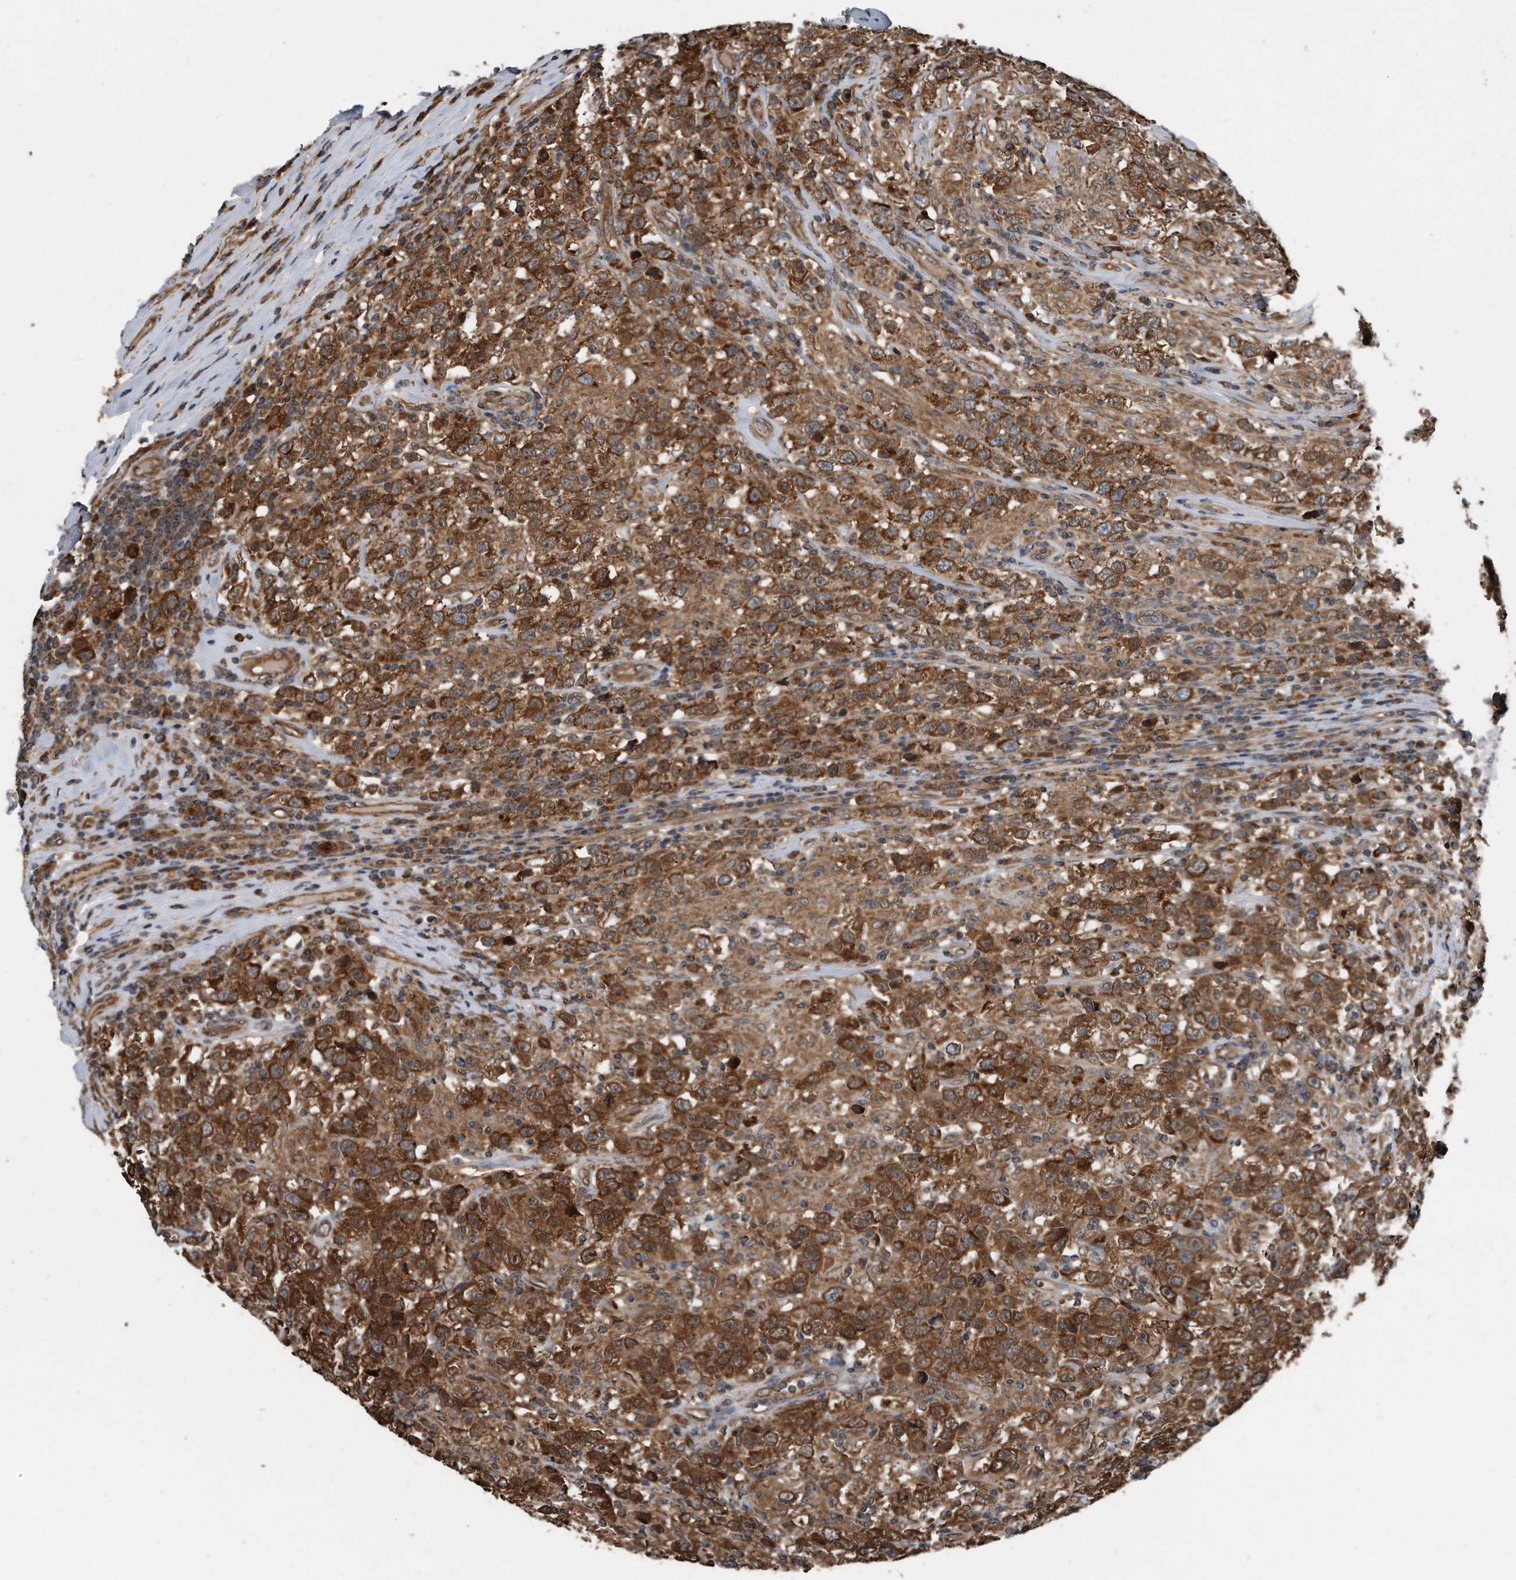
{"staining": {"intensity": "strong", "quantity": ">75%", "location": "cytoplasmic/membranous"}, "tissue": "testis cancer", "cell_type": "Tumor cells", "image_type": "cancer", "snomed": [{"axis": "morphology", "description": "Seminoma, NOS"}, {"axis": "topography", "description": "Testis"}], "caption": "A high-resolution micrograph shows immunohistochemistry staining of testis cancer (seminoma), which reveals strong cytoplasmic/membranous staining in about >75% of tumor cells.", "gene": "FAM136A", "patient": {"sex": "male", "age": 41}}